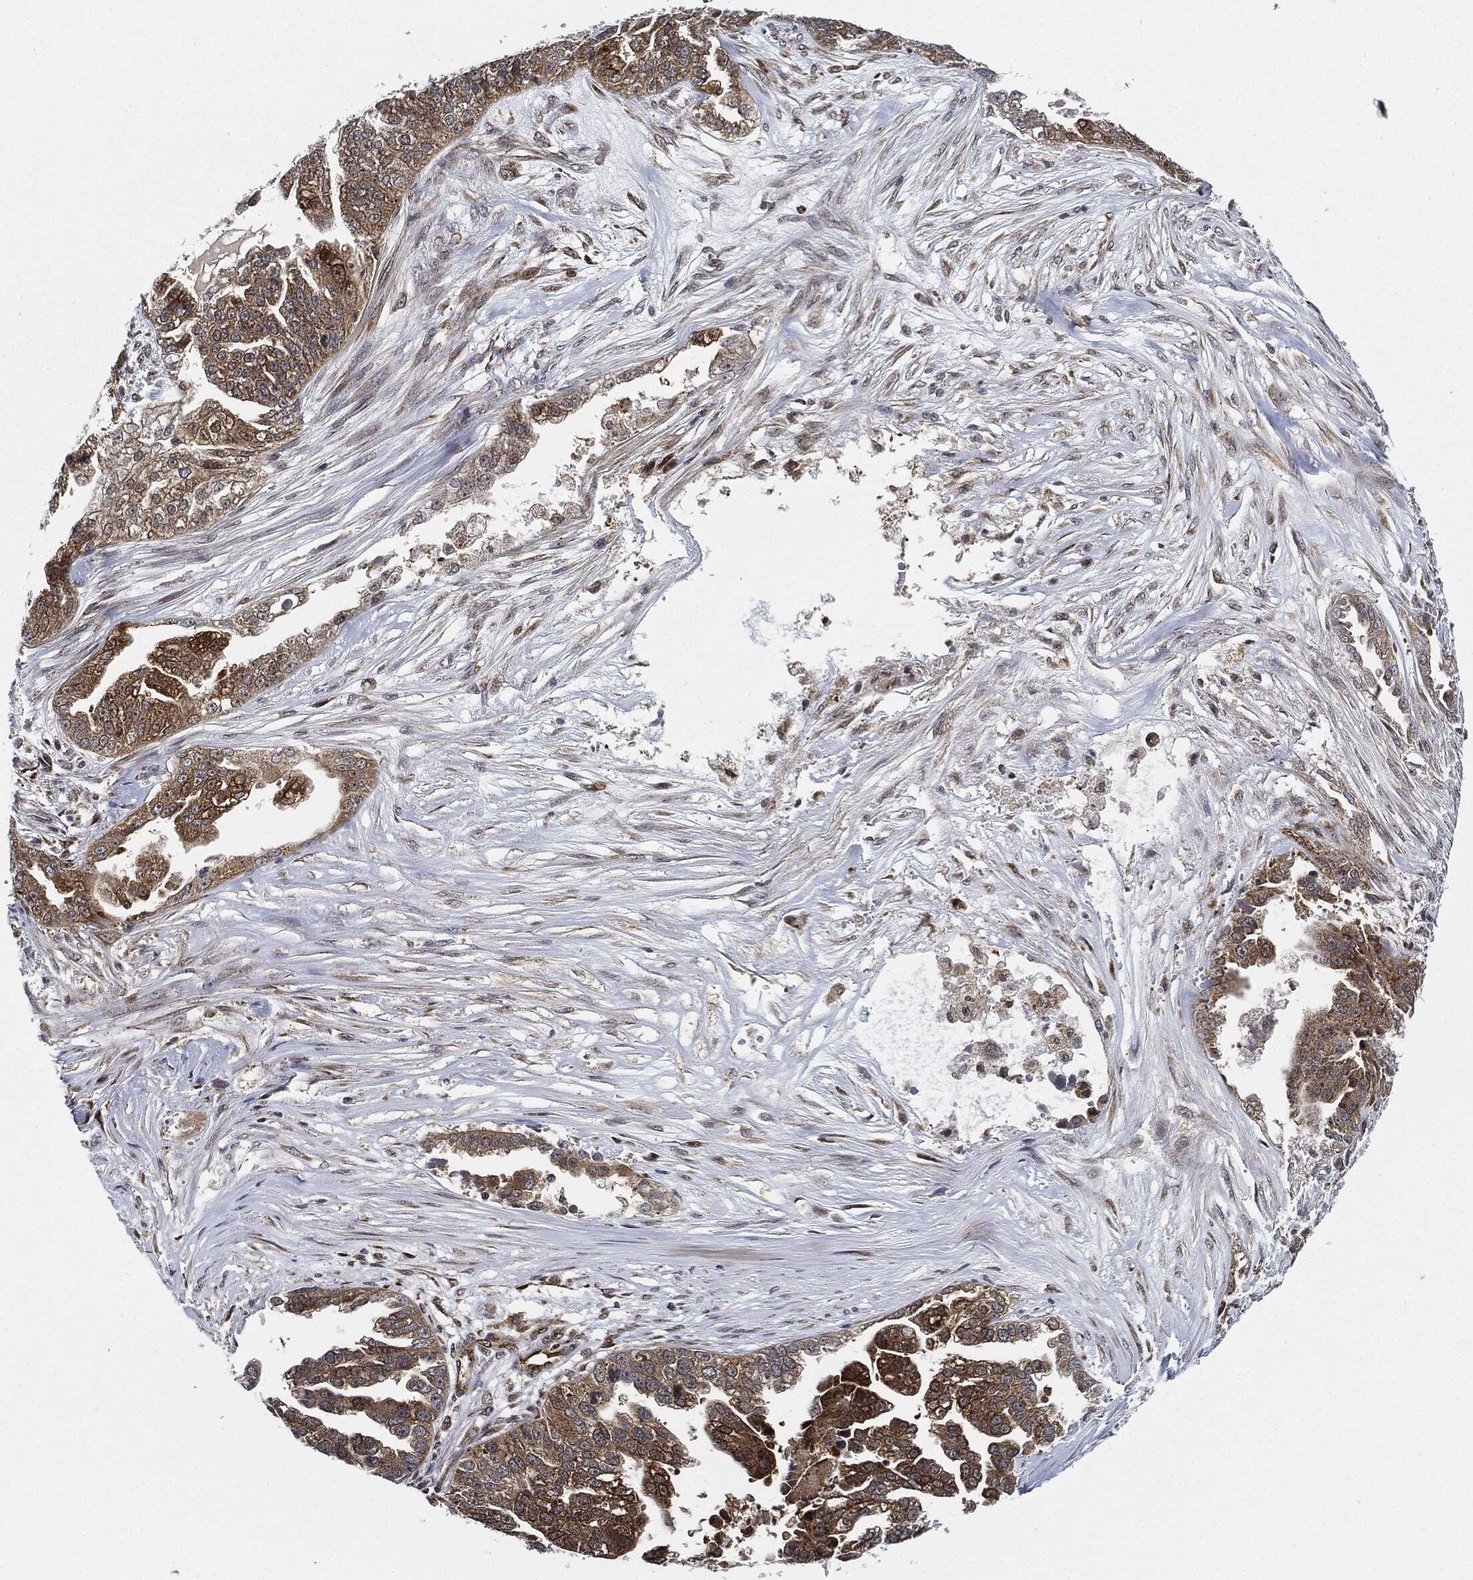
{"staining": {"intensity": "moderate", "quantity": ">75%", "location": "cytoplasmic/membranous"}, "tissue": "ovarian cancer", "cell_type": "Tumor cells", "image_type": "cancer", "snomed": [{"axis": "morphology", "description": "Cystadenocarcinoma, serous, NOS"}, {"axis": "topography", "description": "Ovary"}], "caption": "Human serous cystadenocarcinoma (ovarian) stained with a protein marker shows moderate staining in tumor cells.", "gene": "RNASEL", "patient": {"sex": "female", "age": 58}}